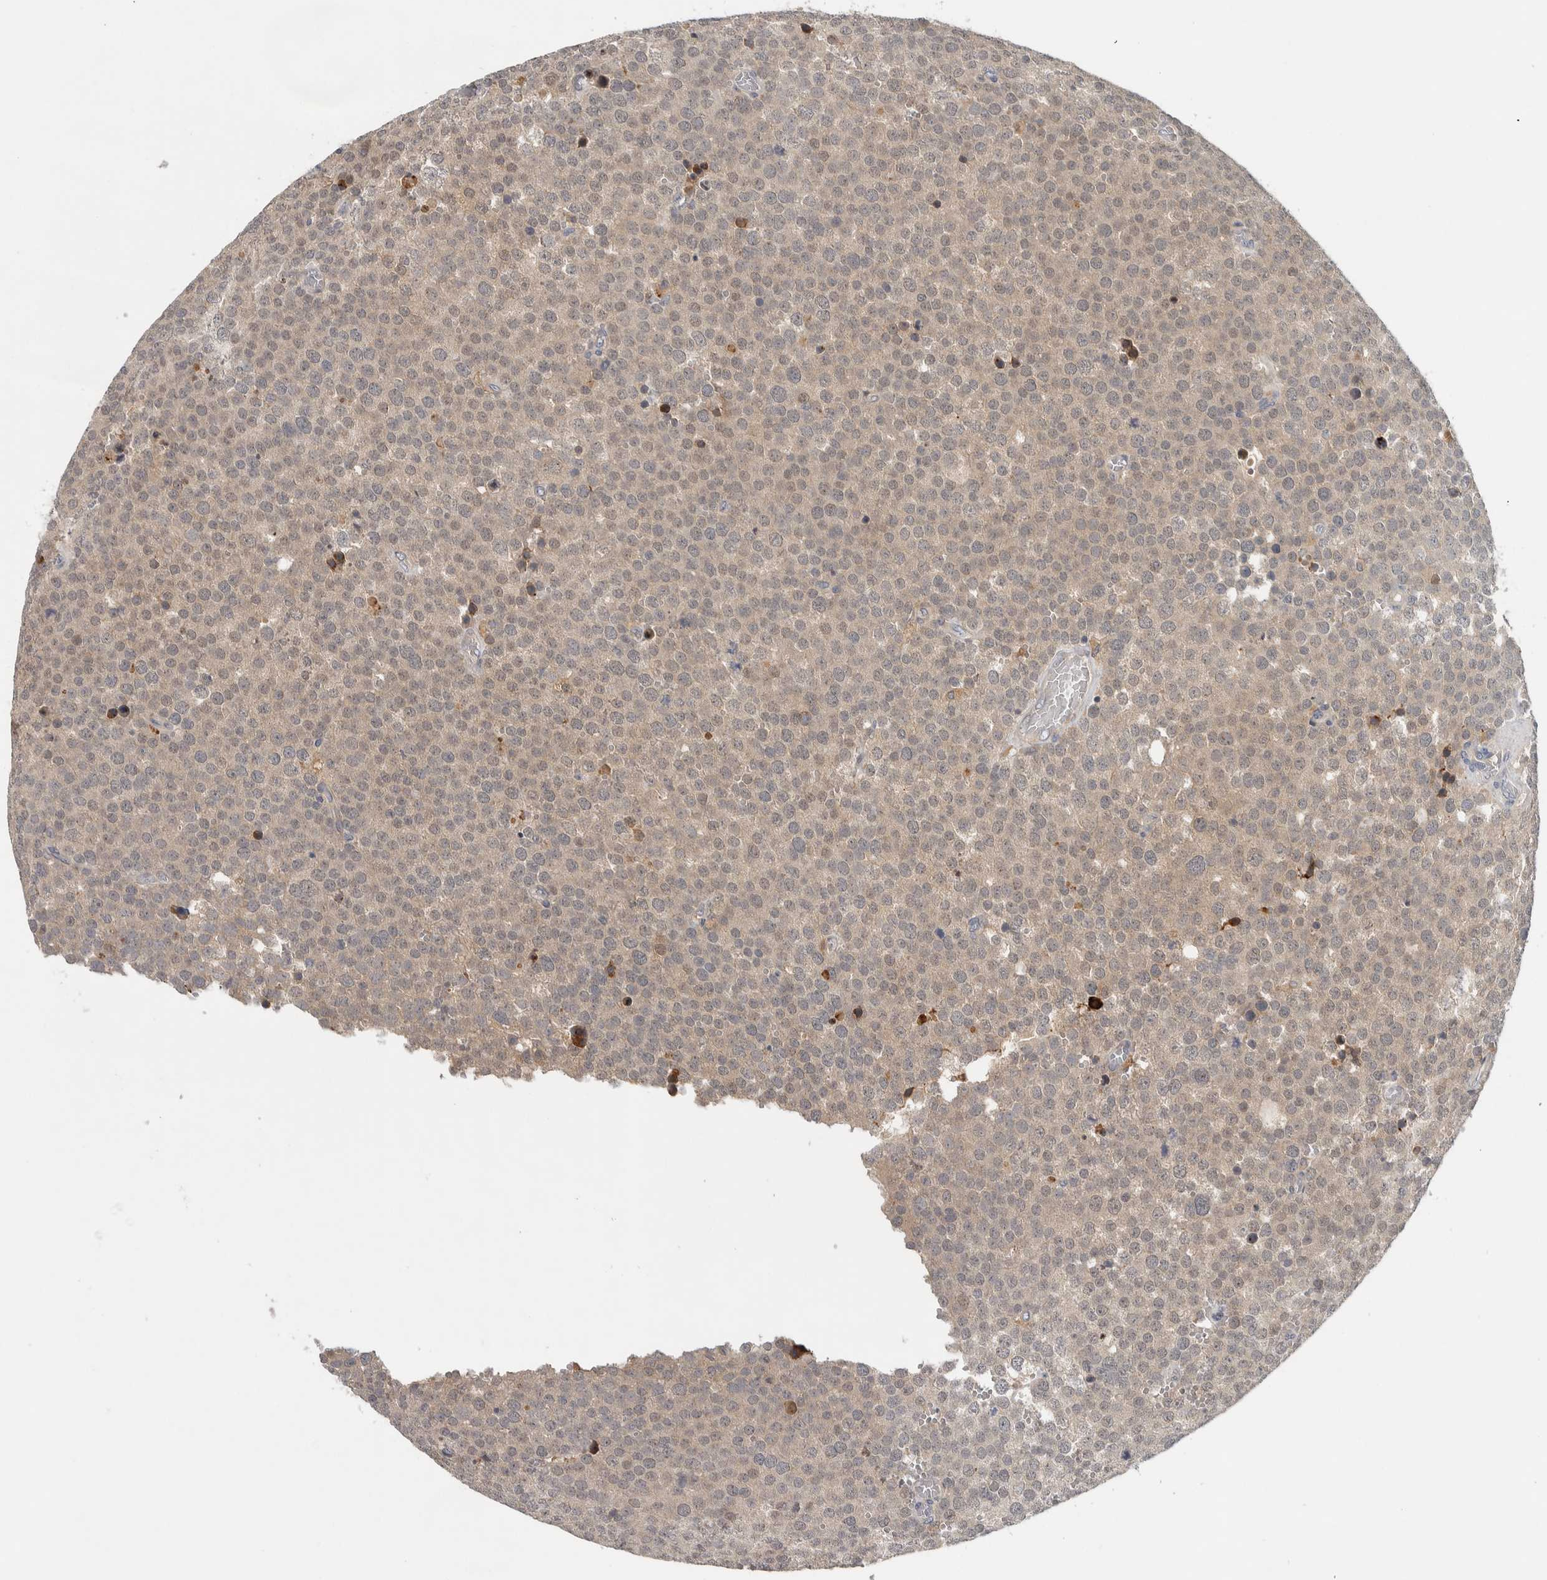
{"staining": {"intensity": "weak", "quantity": ">75%", "location": "cytoplasmic/membranous"}, "tissue": "testis cancer", "cell_type": "Tumor cells", "image_type": "cancer", "snomed": [{"axis": "morphology", "description": "Normal tissue, NOS"}, {"axis": "morphology", "description": "Seminoma, NOS"}, {"axis": "topography", "description": "Testis"}], "caption": "Human seminoma (testis) stained for a protein (brown) reveals weak cytoplasmic/membranous positive expression in approximately >75% of tumor cells.", "gene": "ADPRM", "patient": {"sex": "male", "age": 71}}